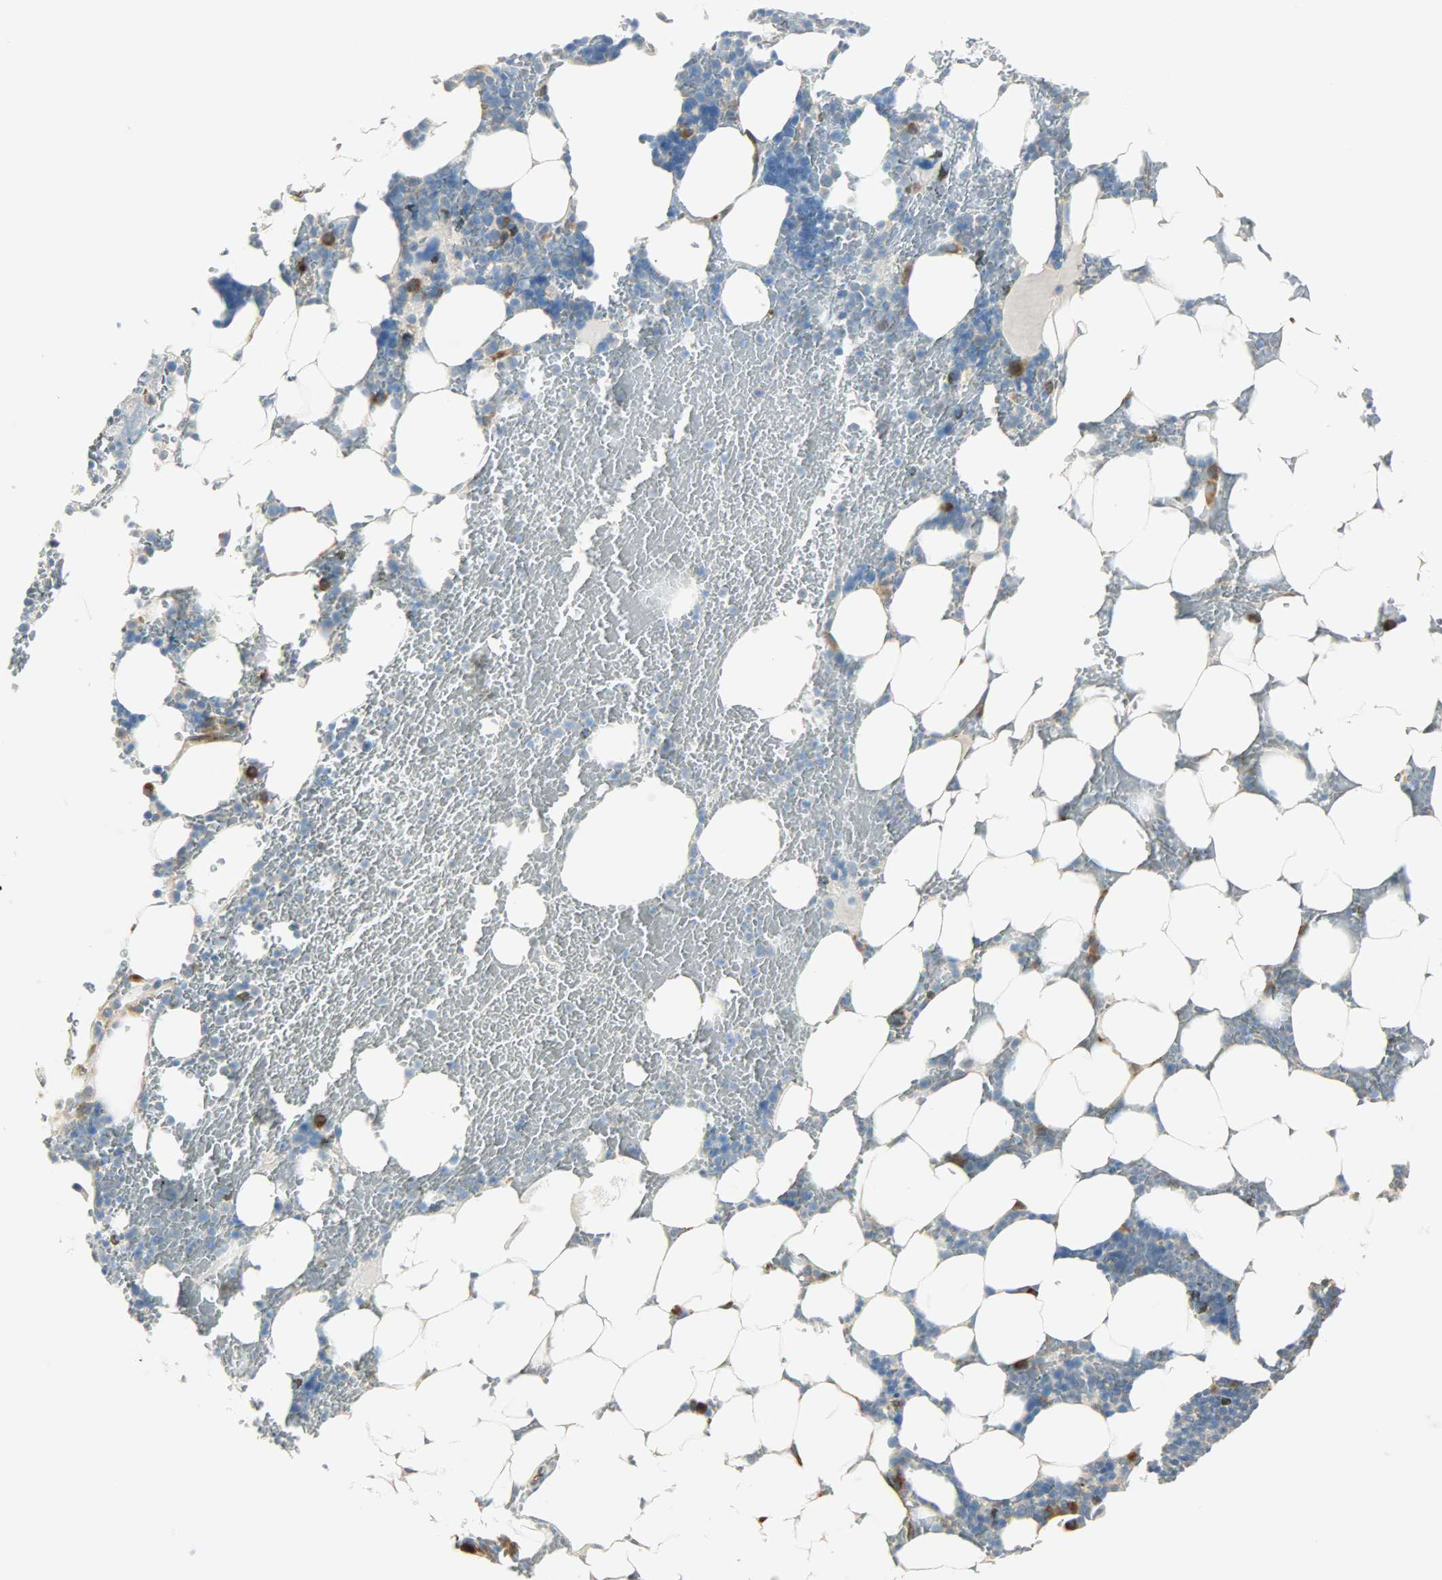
{"staining": {"intensity": "strong", "quantity": "<25%", "location": "cytoplasmic/membranous"}, "tissue": "bone marrow", "cell_type": "Hematopoietic cells", "image_type": "normal", "snomed": [{"axis": "morphology", "description": "Normal tissue, NOS"}, {"axis": "topography", "description": "Bone marrow"}], "caption": "Bone marrow stained for a protein exhibits strong cytoplasmic/membranous positivity in hematopoietic cells. (DAB (3,3'-diaminobenzidine) IHC, brown staining for protein, blue staining for nuclei).", "gene": "WARS1", "patient": {"sex": "female", "age": 73}}